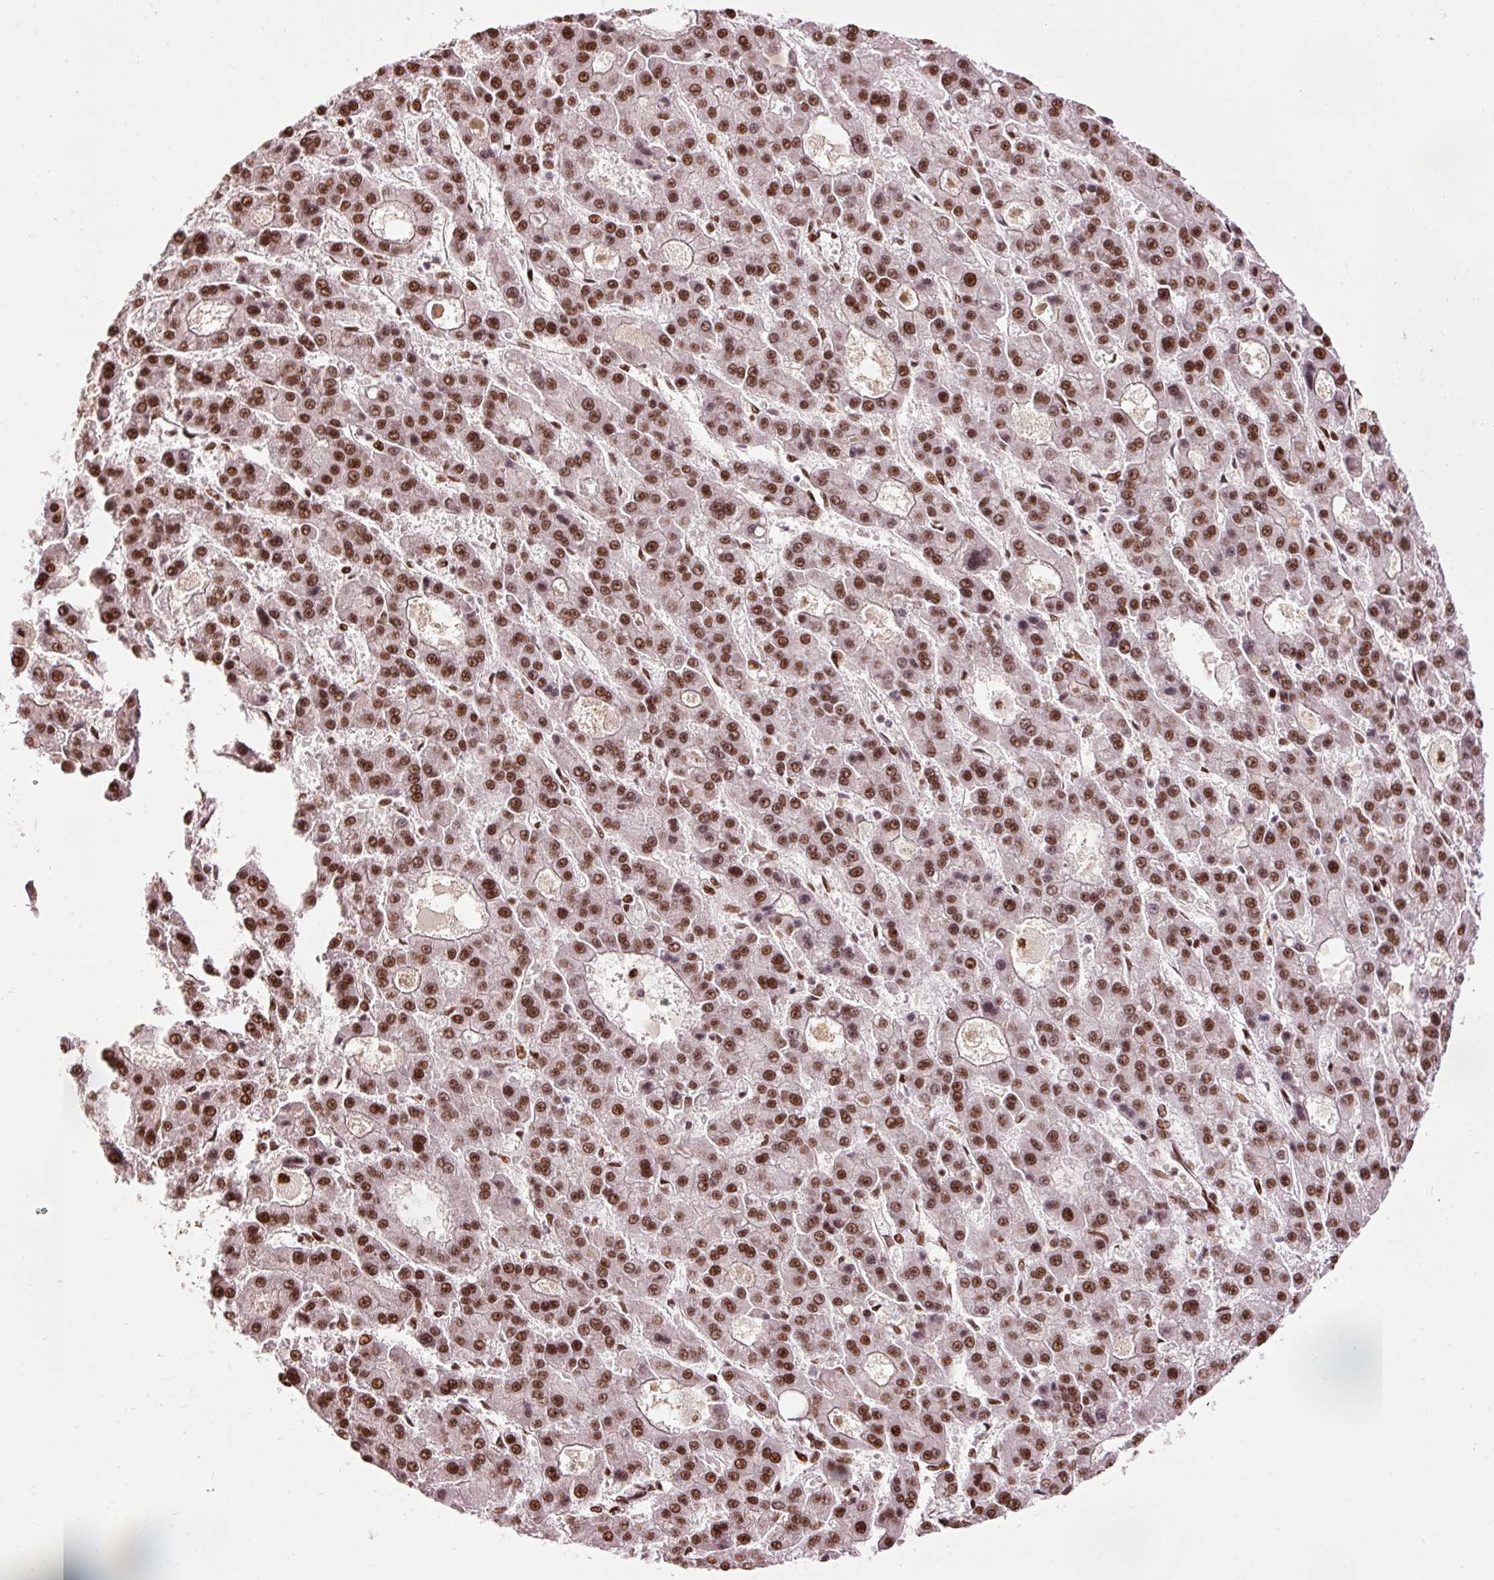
{"staining": {"intensity": "strong", "quantity": ">75%", "location": "nuclear"}, "tissue": "liver cancer", "cell_type": "Tumor cells", "image_type": "cancer", "snomed": [{"axis": "morphology", "description": "Carcinoma, Hepatocellular, NOS"}, {"axis": "topography", "description": "Liver"}], "caption": "The immunohistochemical stain highlights strong nuclear expression in tumor cells of hepatocellular carcinoma (liver) tissue.", "gene": "ZBTB44", "patient": {"sex": "male", "age": 70}}